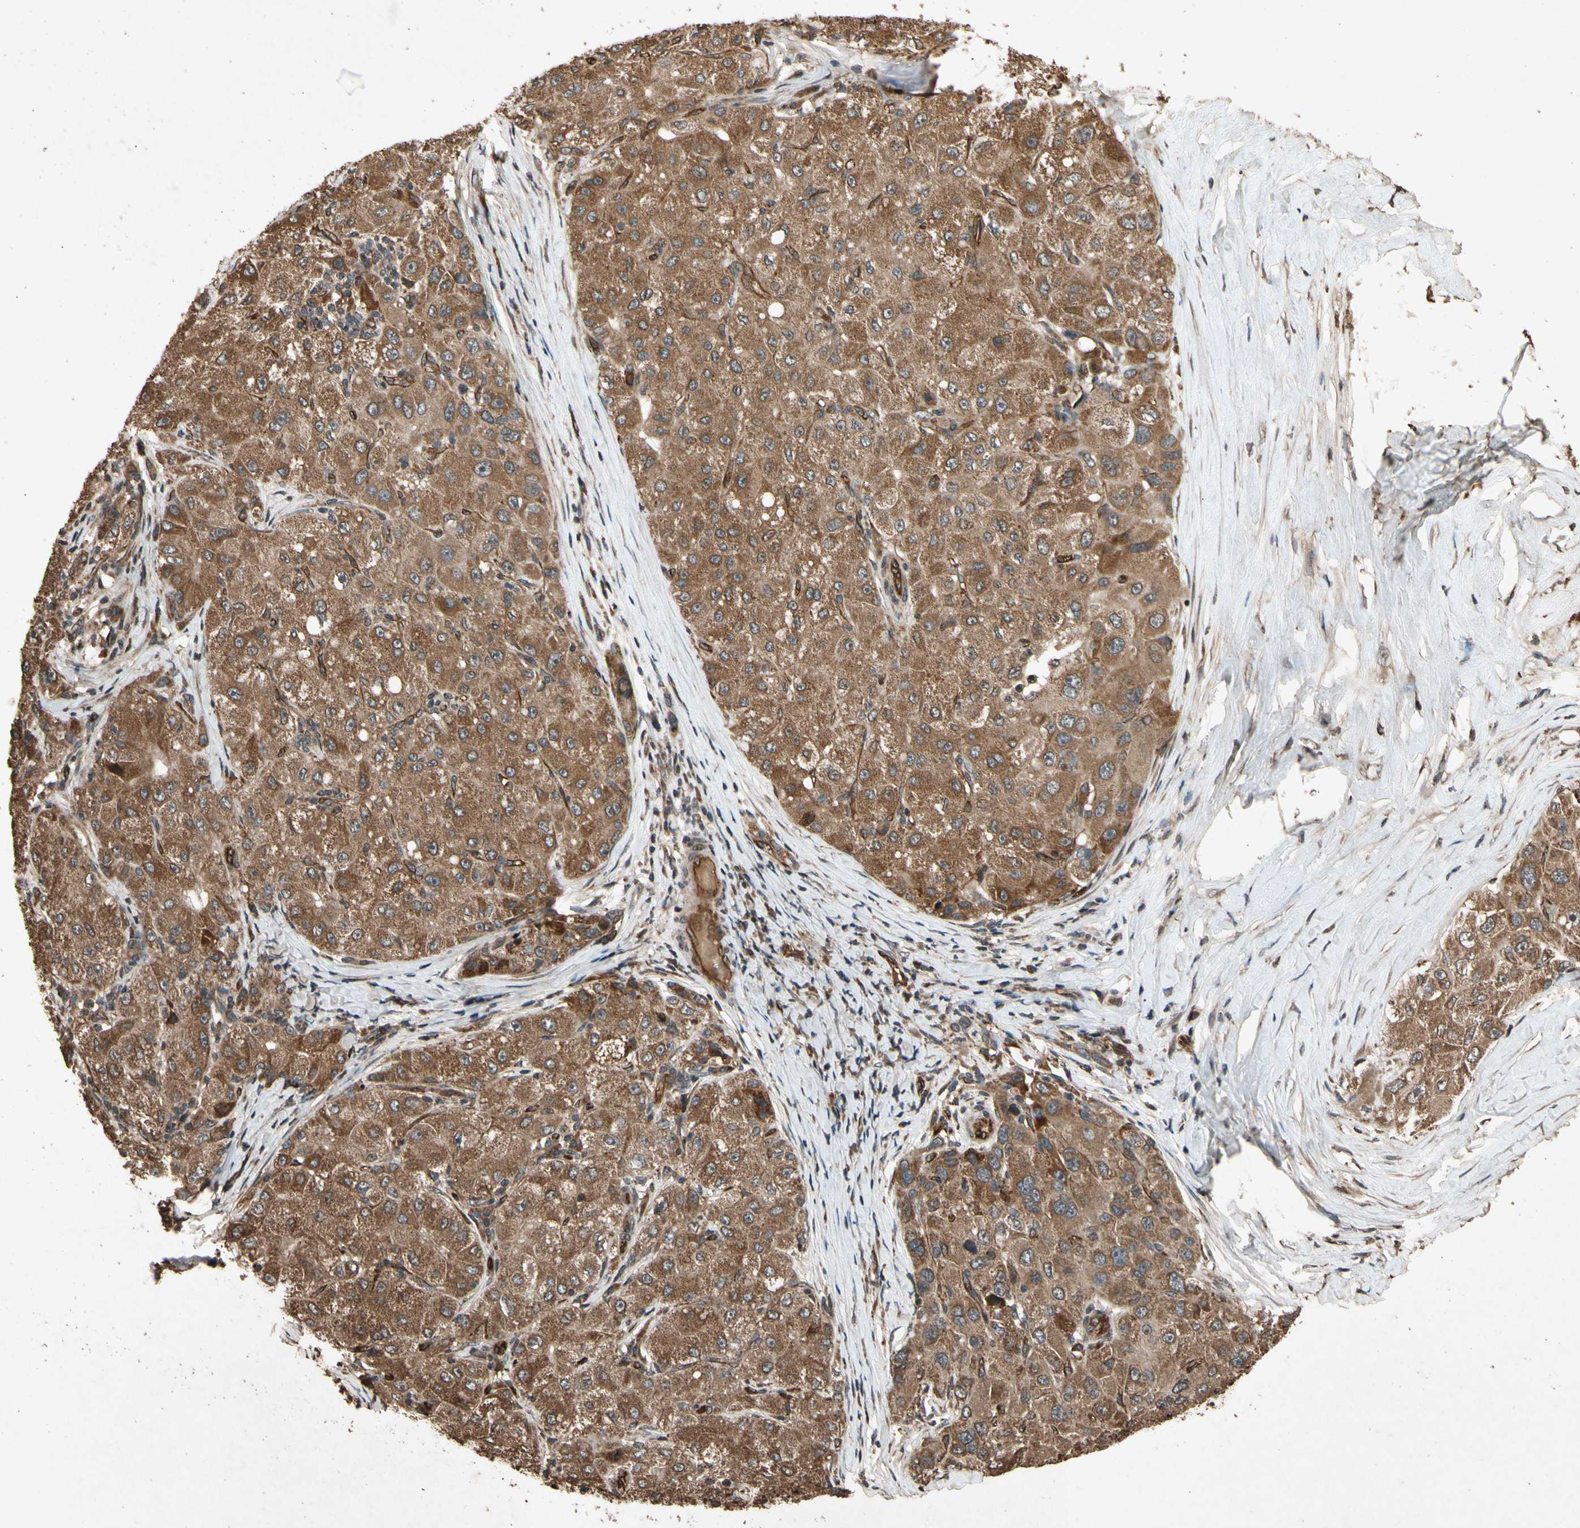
{"staining": {"intensity": "strong", "quantity": ">75%", "location": "cytoplasmic/membranous"}, "tissue": "liver cancer", "cell_type": "Tumor cells", "image_type": "cancer", "snomed": [{"axis": "morphology", "description": "Carcinoma, Hepatocellular, NOS"}, {"axis": "topography", "description": "Liver"}], "caption": "Human hepatocellular carcinoma (liver) stained for a protein (brown) demonstrates strong cytoplasmic/membranous positive expression in about >75% of tumor cells.", "gene": "TXN2", "patient": {"sex": "male", "age": 80}}